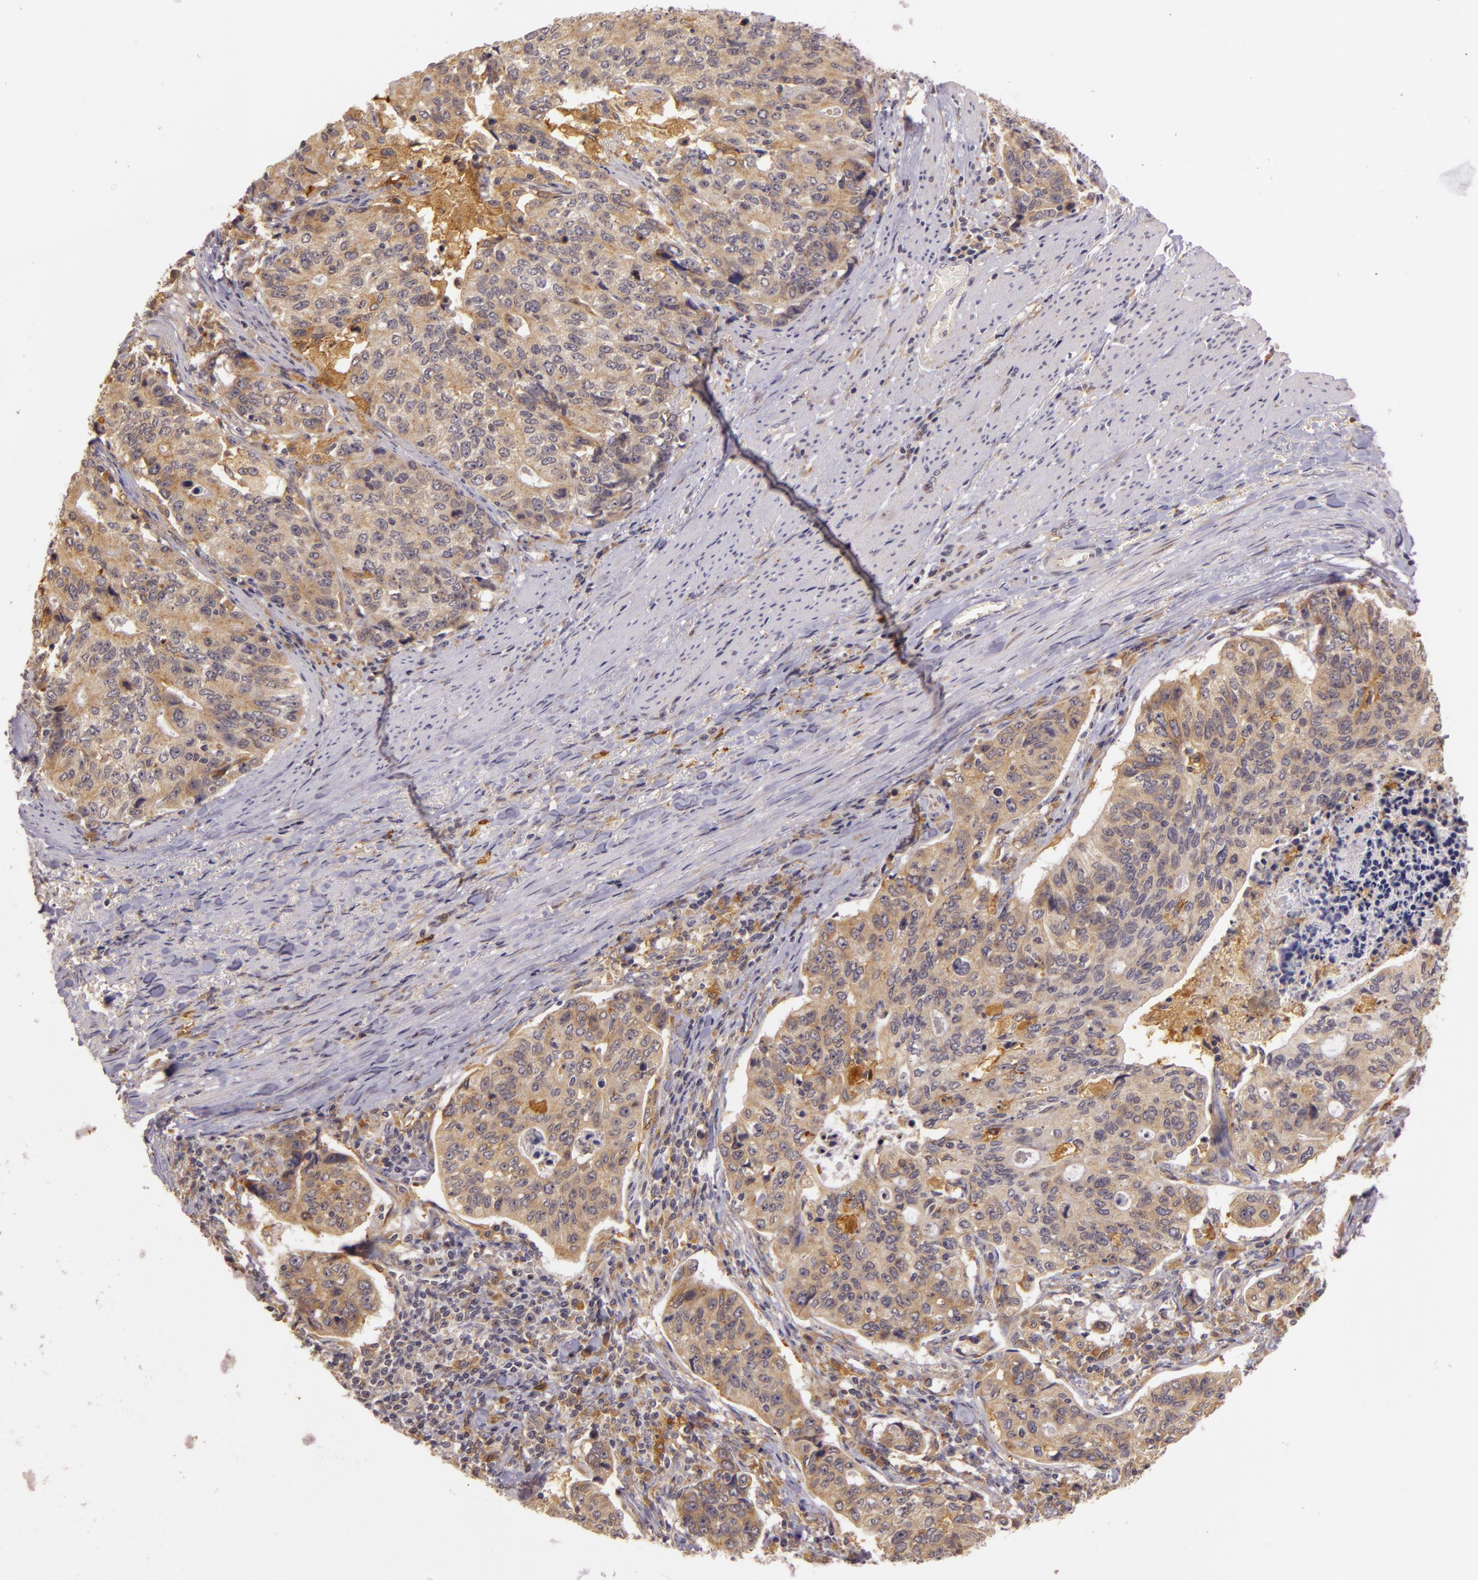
{"staining": {"intensity": "moderate", "quantity": ">75%", "location": "cytoplasmic/membranous"}, "tissue": "stomach cancer", "cell_type": "Tumor cells", "image_type": "cancer", "snomed": [{"axis": "morphology", "description": "Adenocarcinoma, NOS"}, {"axis": "topography", "description": "Esophagus"}, {"axis": "topography", "description": "Stomach"}], "caption": "DAB (3,3'-diaminobenzidine) immunohistochemical staining of adenocarcinoma (stomach) shows moderate cytoplasmic/membranous protein positivity in approximately >75% of tumor cells.", "gene": "PPP1R3F", "patient": {"sex": "male", "age": 74}}